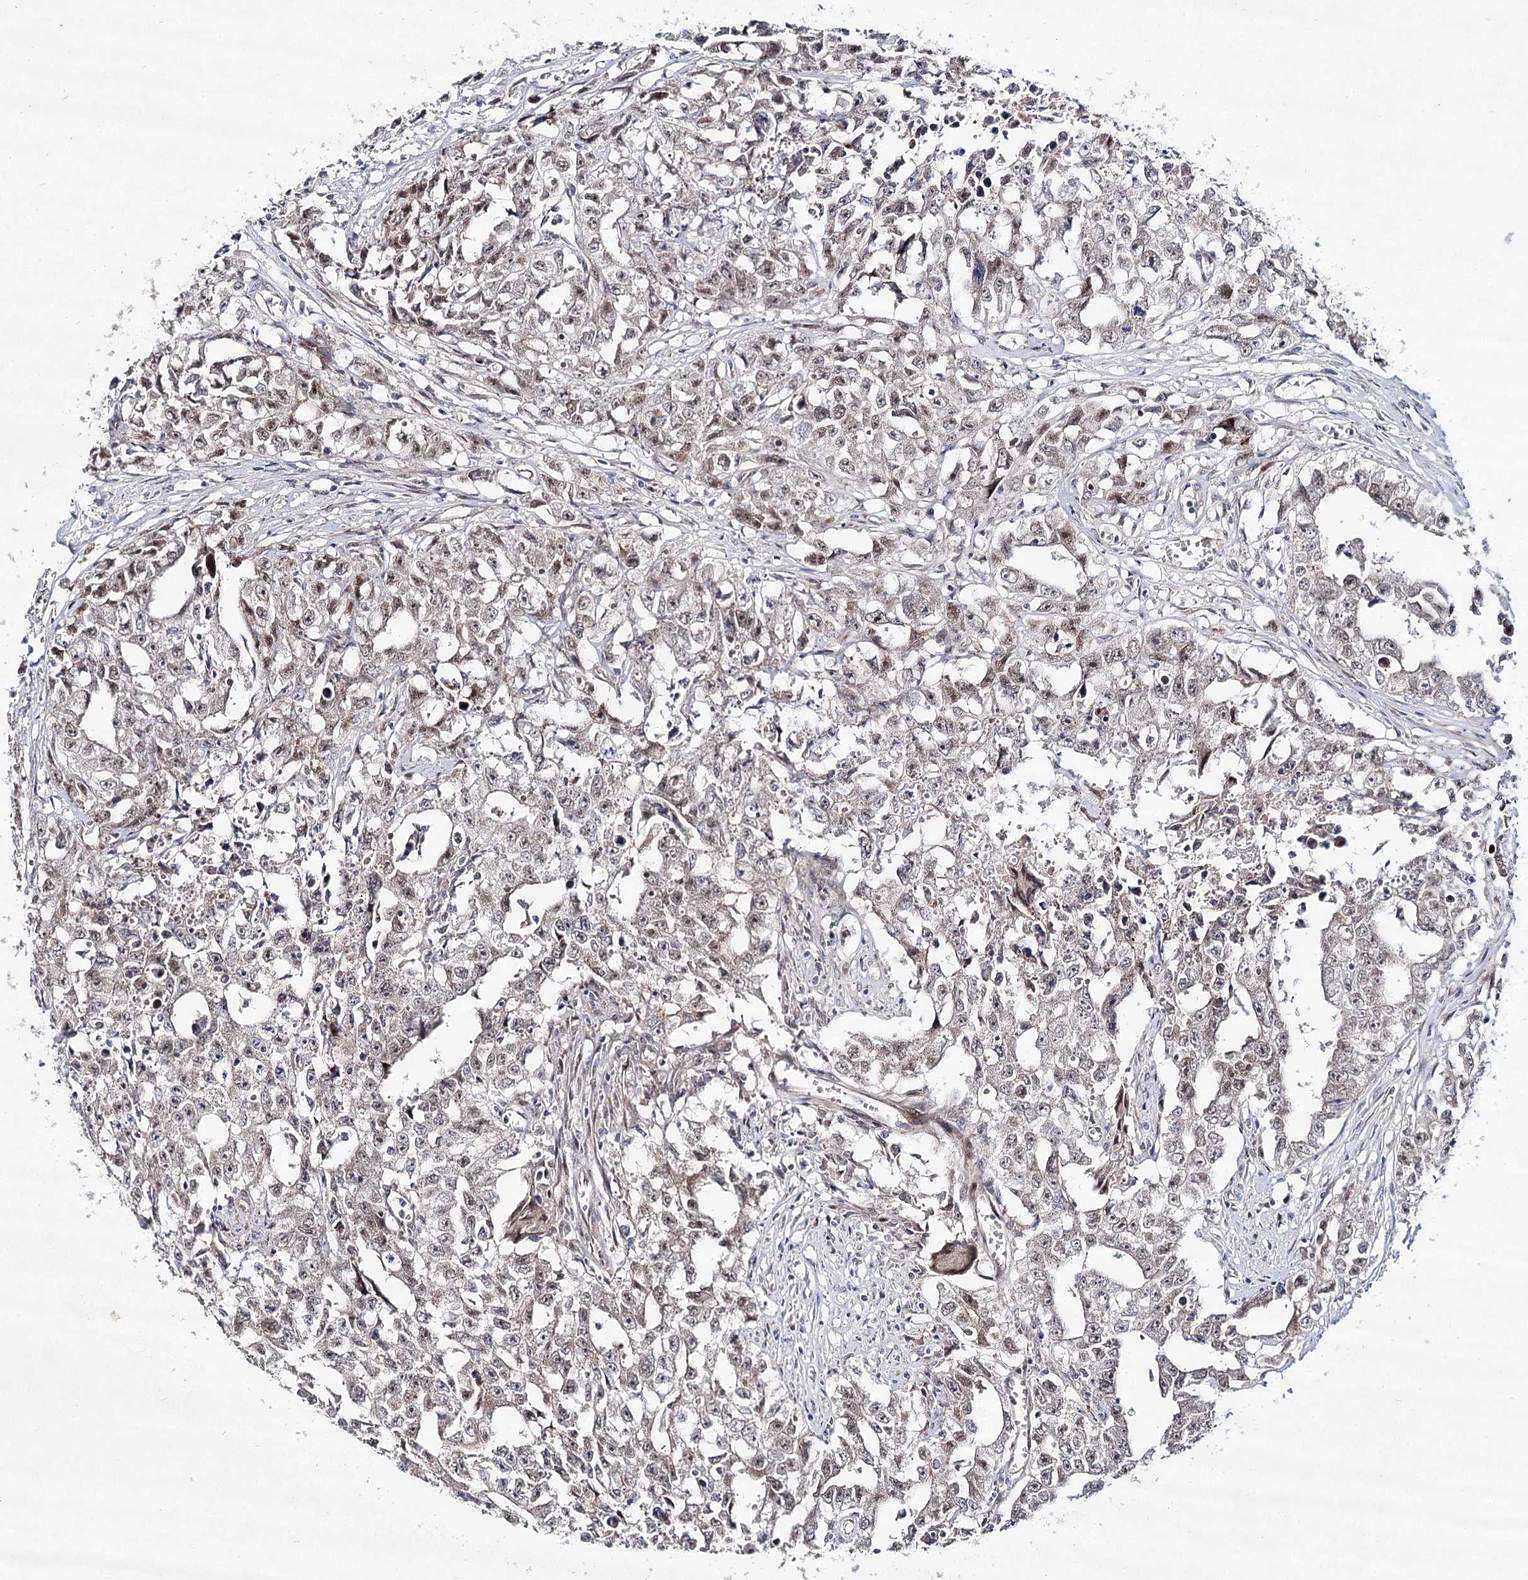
{"staining": {"intensity": "weak", "quantity": ">75%", "location": "nuclear"}, "tissue": "testis cancer", "cell_type": "Tumor cells", "image_type": "cancer", "snomed": [{"axis": "morphology", "description": "Seminoma, NOS"}, {"axis": "morphology", "description": "Carcinoma, Embryonal, NOS"}, {"axis": "topography", "description": "Testis"}], "caption": "Immunohistochemical staining of testis cancer displays low levels of weak nuclear protein positivity in about >75% of tumor cells.", "gene": "ARHGAP32", "patient": {"sex": "male", "age": 43}}